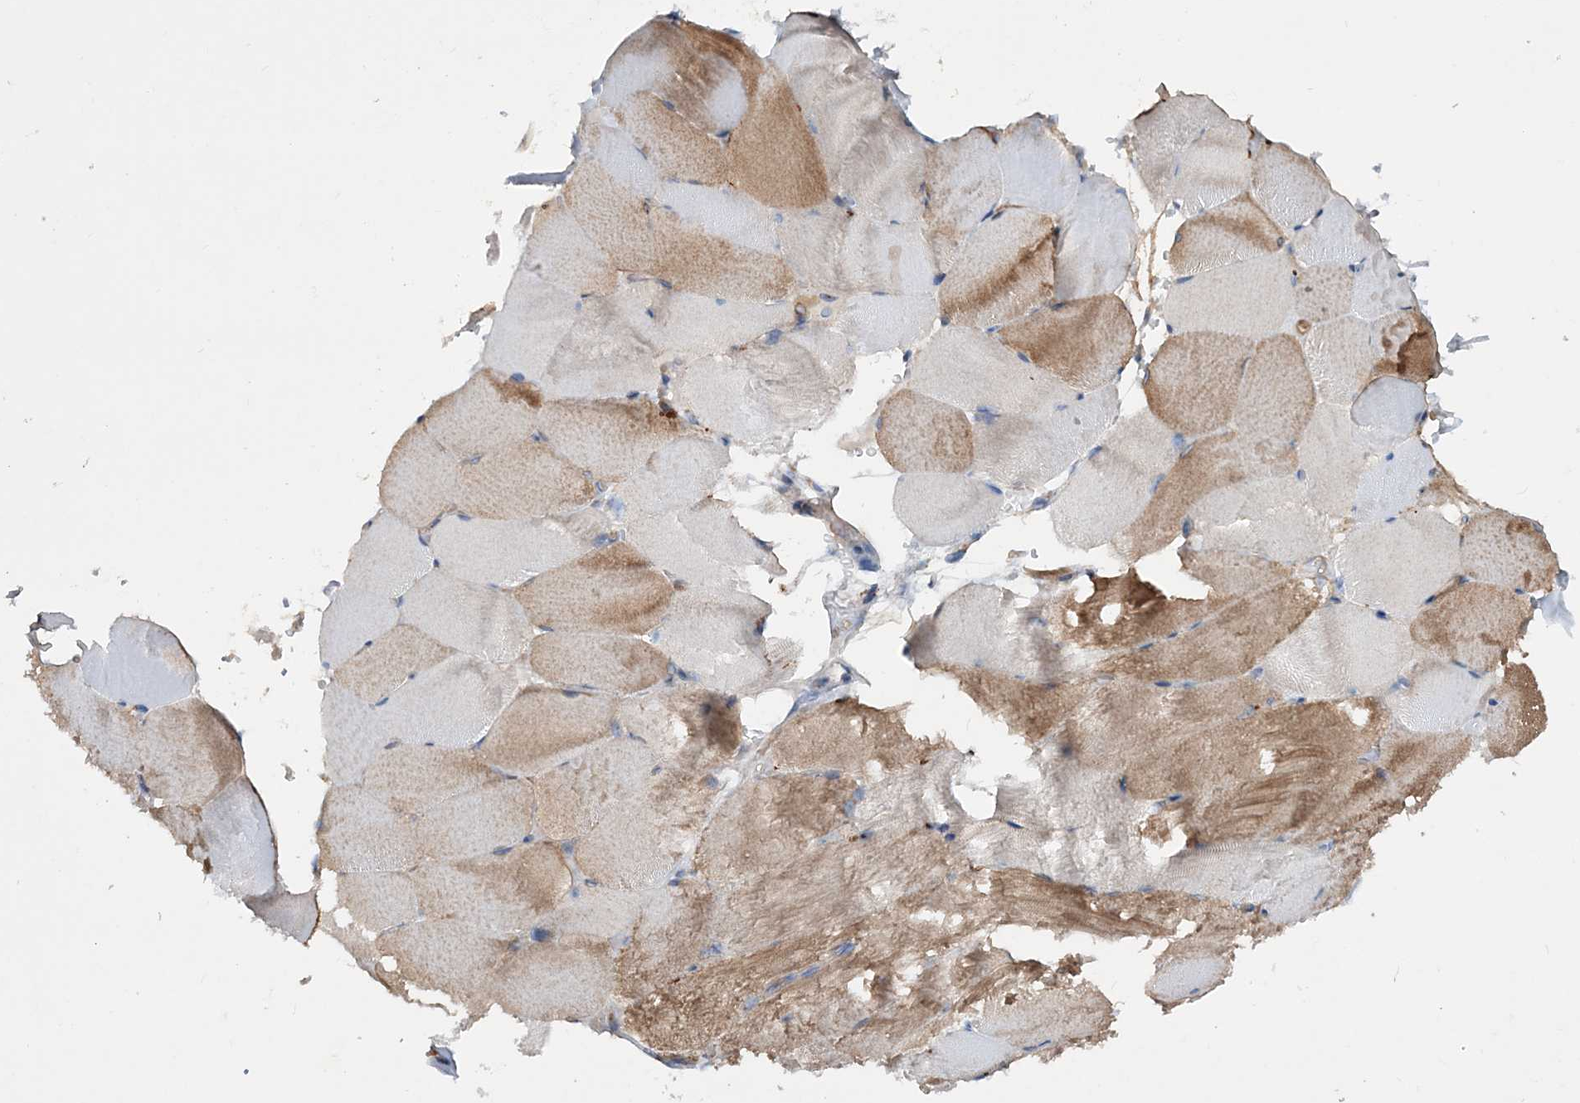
{"staining": {"intensity": "moderate", "quantity": "25%-75%", "location": "cytoplasmic/membranous"}, "tissue": "skeletal muscle", "cell_type": "Myocytes", "image_type": "normal", "snomed": [{"axis": "morphology", "description": "Normal tissue, NOS"}, {"axis": "topography", "description": "Skeletal muscle"}, {"axis": "topography", "description": "Parathyroid gland"}], "caption": "The histopathology image reveals a brown stain indicating the presence of a protein in the cytoplasmic/membranous of myocytes in skeletal muscle. The staining was performed using DAB (3,3'-diaminobenzidine), with brown indicating positive protein expression. Nuclei are stained blue with hematoxylin.", "gene": "NGLY1", "patient": {"sex": "female", "age": 37}}